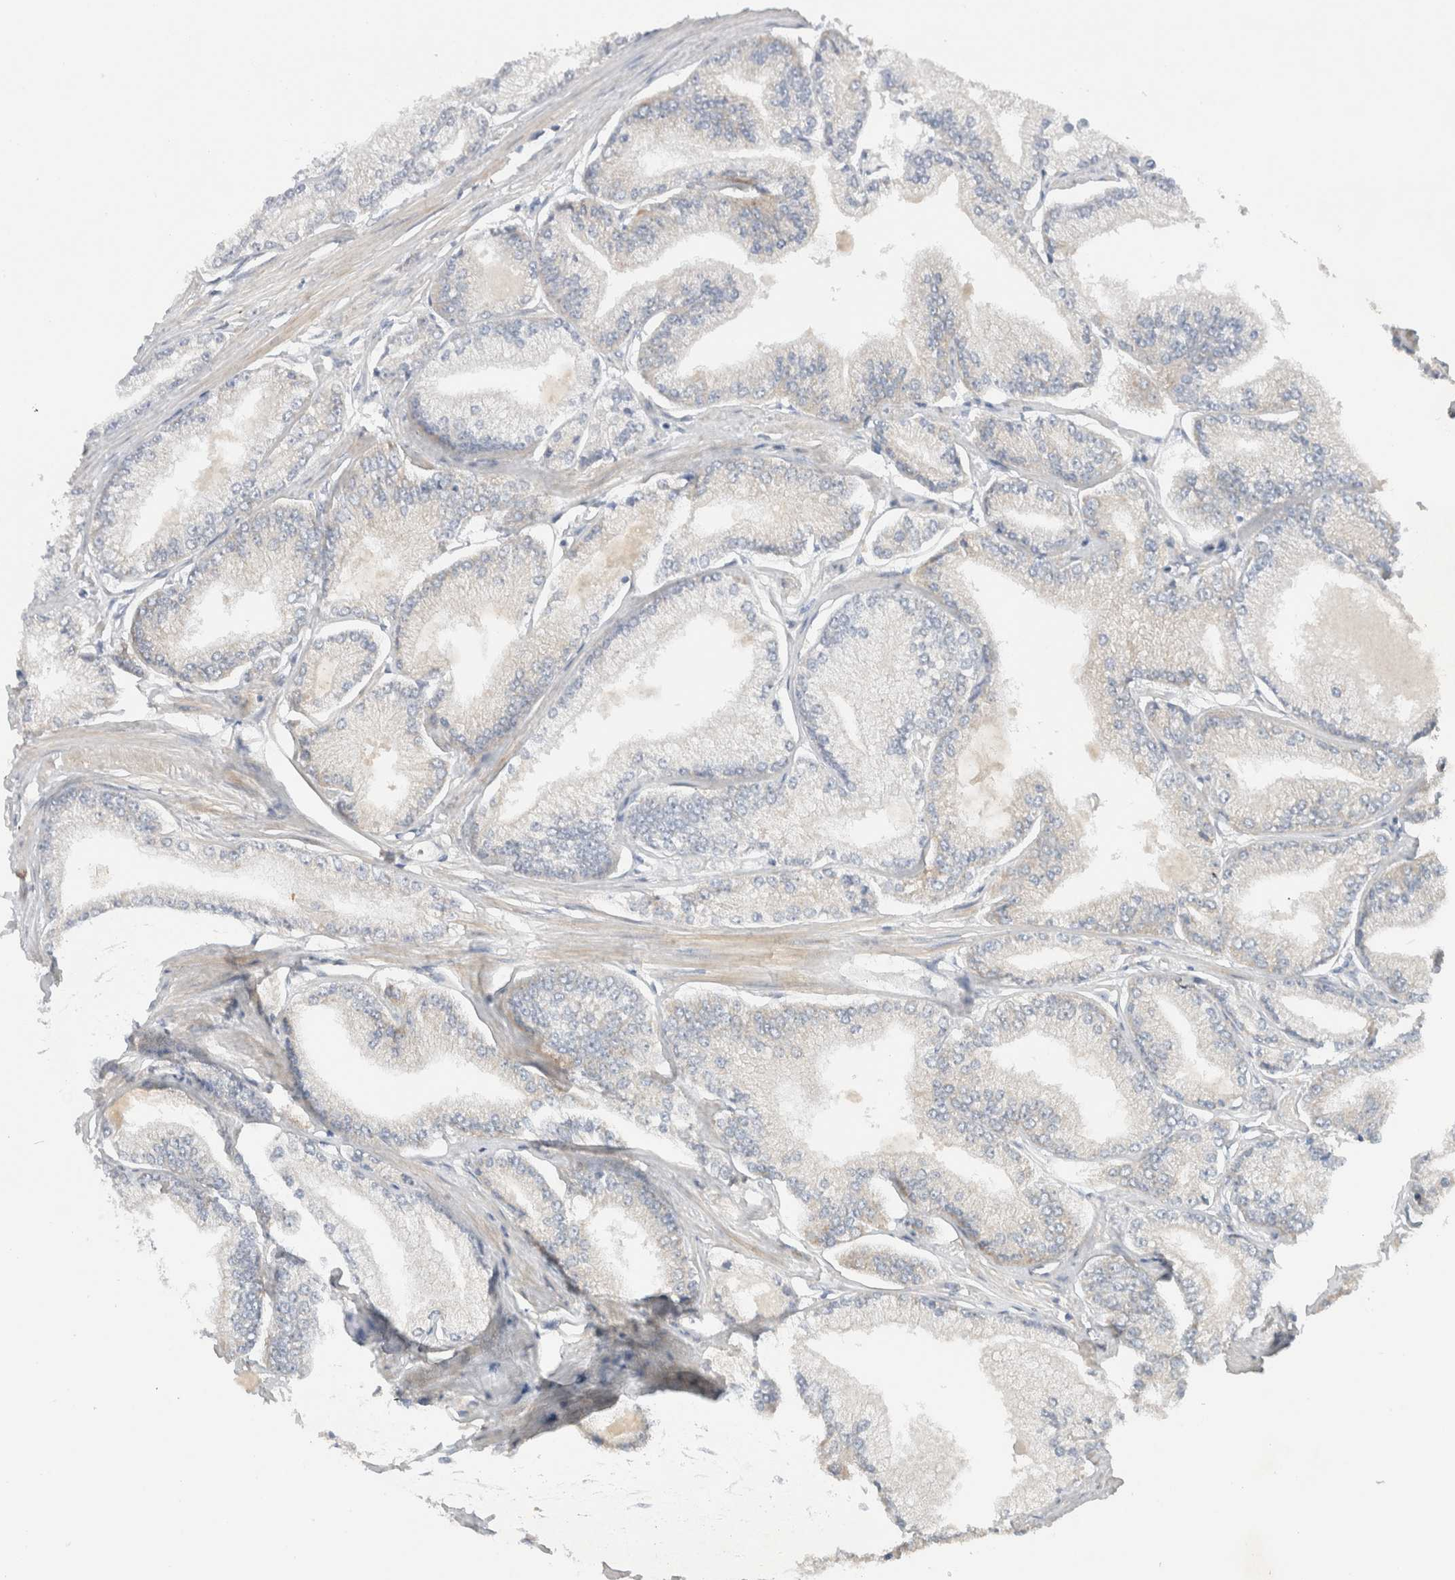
{"staining": {"intensity": "negative", "quantity": "none", "location": "none"}, "tissue": "prostate cancer", "cell_type": "Tumor cells", "image_type": "cancer", "snomed": [{"axis": "morphology", "description": "Adenocarcinoma, Low grade"}, {"axis": "topography", "description": "Prostate"}], "caption": "Prostate low-grade adenocarcinoma stained for a protein using immunohistochemistry (IHC) displays no positivity tumor cells.", "gene": "SGK3", "patient": {"sex": "male", "age": 52}}